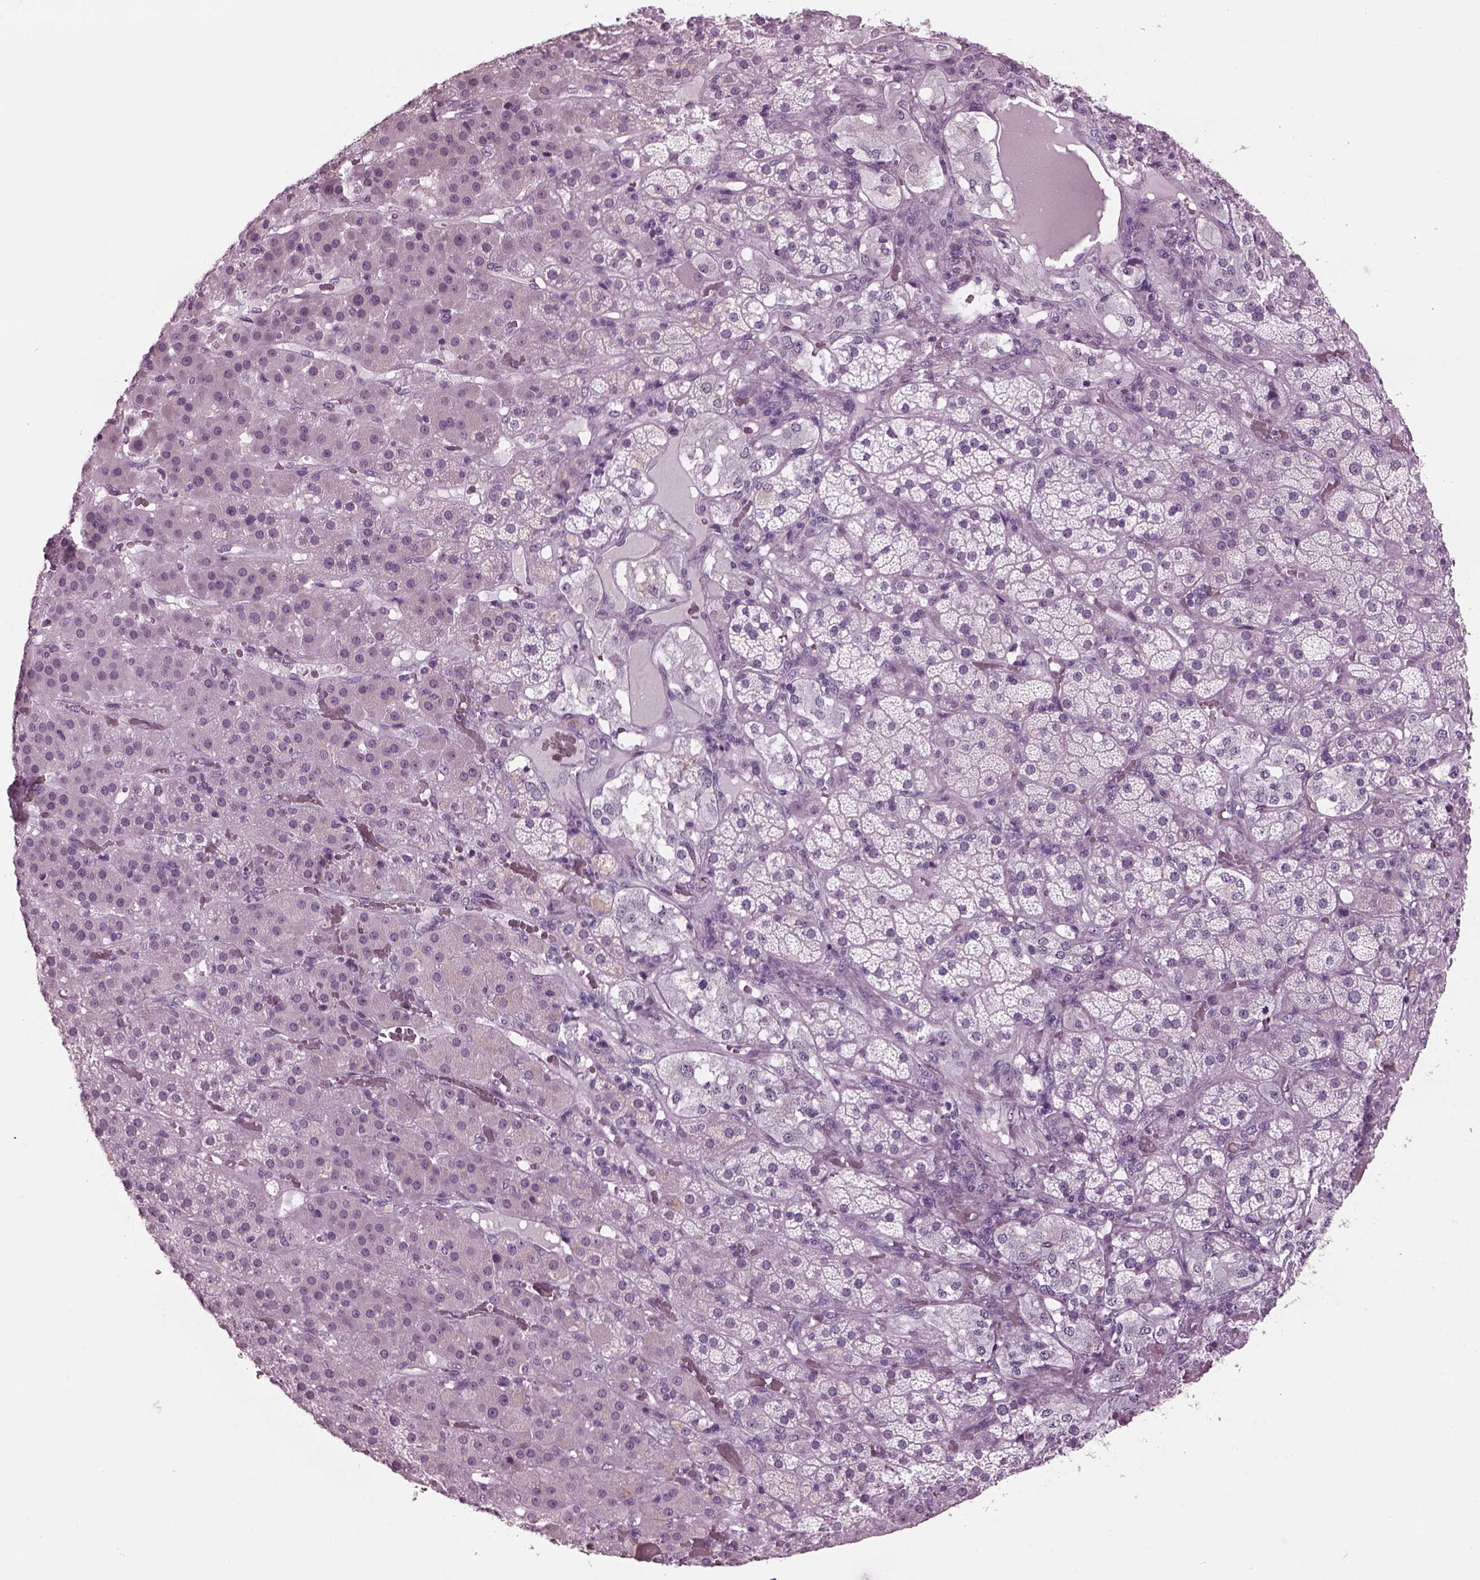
{"staining": {"intensity": "negative", "quantity": "none", "location": "none"}, "tissue": "adrenal gland", "cell_type": "Glandular cells", "image_type": "normal", "snomed": [{"axis": "morphology", "description": "Normal tissue, NOS"}, {"axis": "topography", "description": "Adrenal gland"}], "caption": "This image is of benign adrenal gland stained with immunohistochemistry (IHC) to label a protein in brown with the nuclei are counter-stained blue. There is no staining in glandular cells. (Brightfield microscopy of DAB (3,3'-diaminobenzidine) IHC at high magnification).", "gene": "TPPP2", "patient": {"sex": "male", "age": 57}}